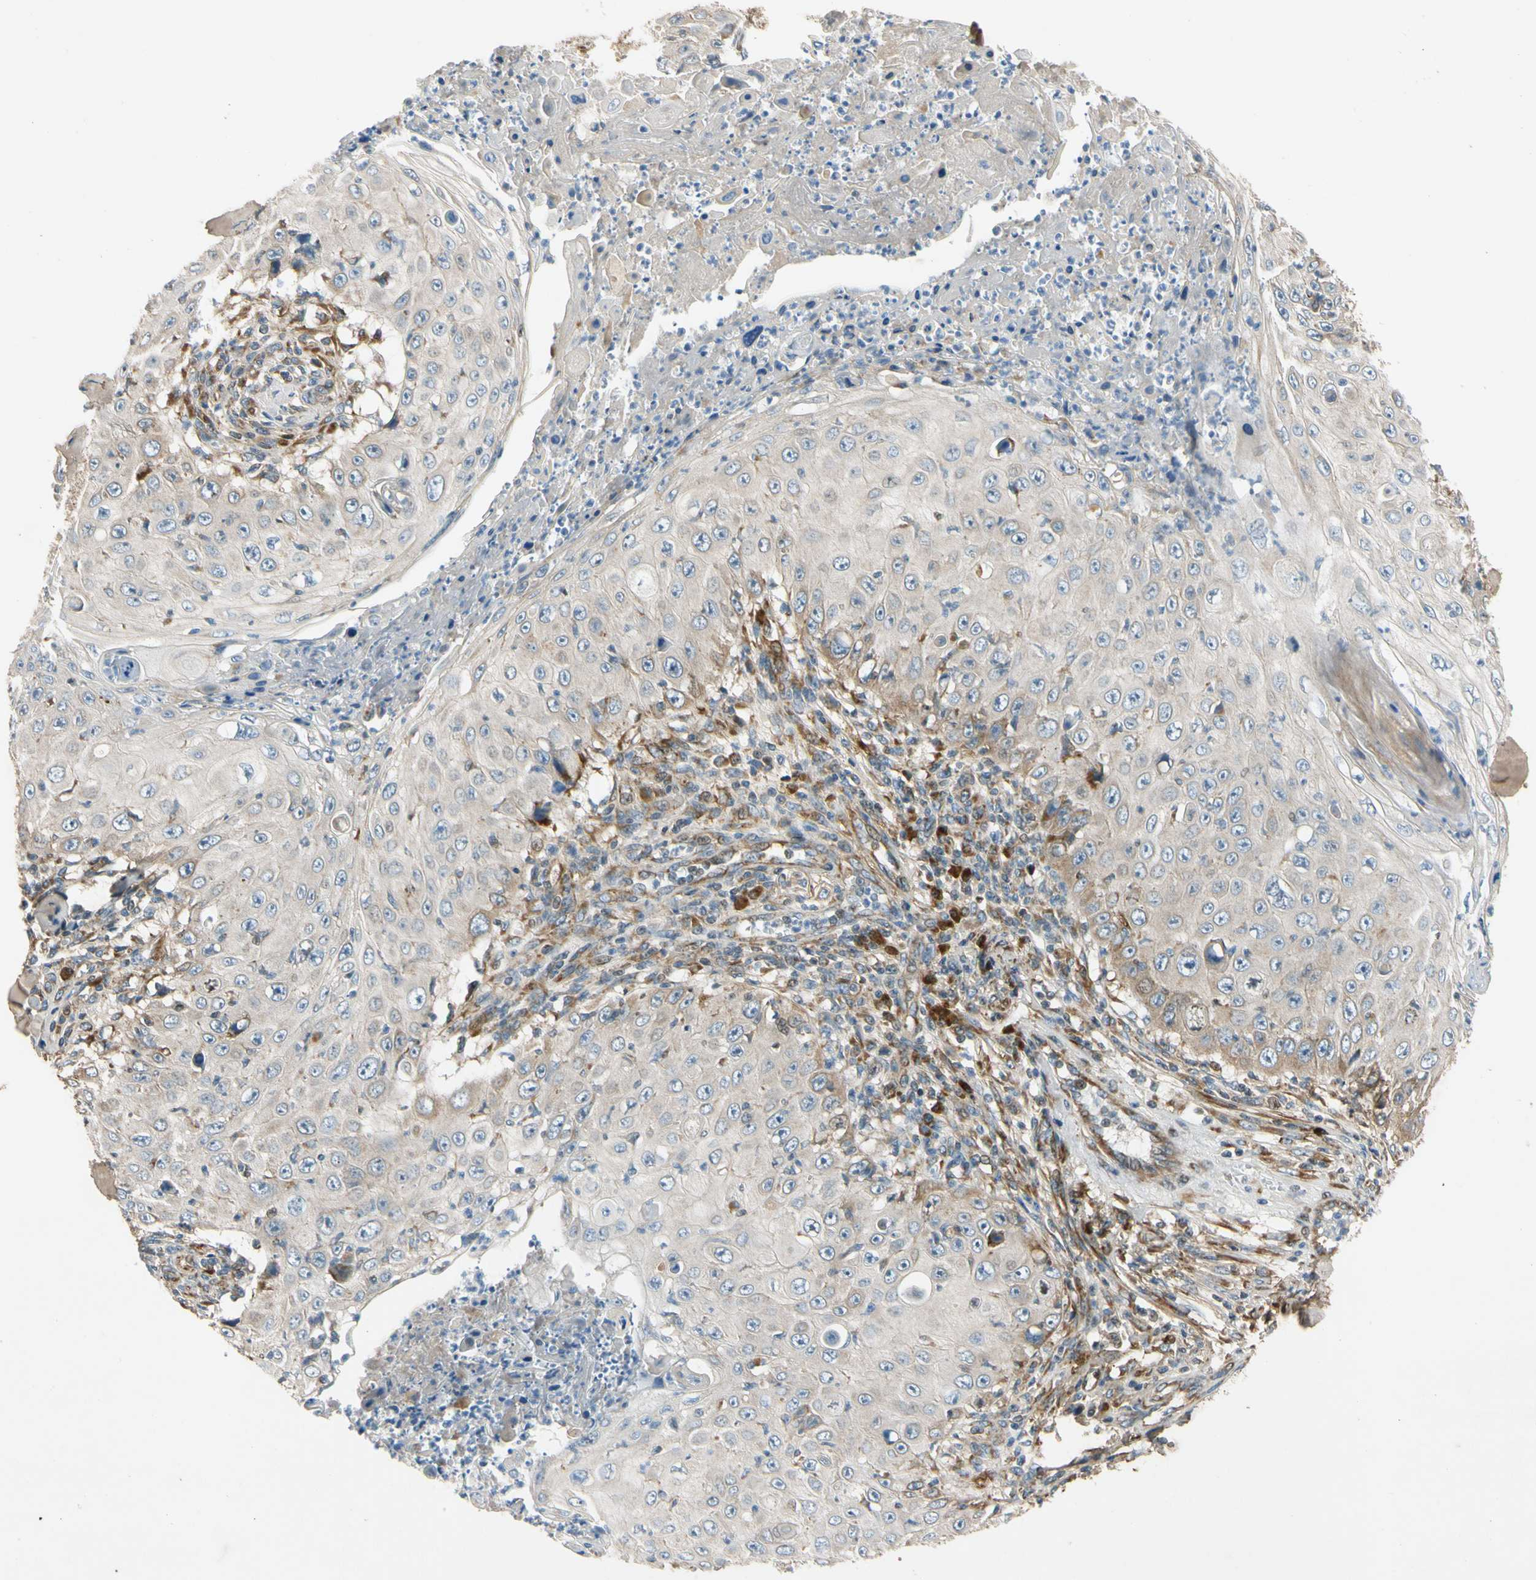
{"staining": {"intensity": "weak", "quantity": "<25%", "location": "cytoplasmic/membranous"}, "tissue": "skin cancer", "cell_type": "Tumor cells", "image_type": "cancer", "snomed": [{"axis": "morphology", "description": "Squamous cell carcinoma, NOS"}, {"axis": "topography", "description": "Skin"}], "caption": "This is an immunohistochemistry histopathology image of skin squamous cell carcinoma. There is no expression in tumor cells.", "gene": "MST1R", "patient": {"sex": "male", "age": 86}}